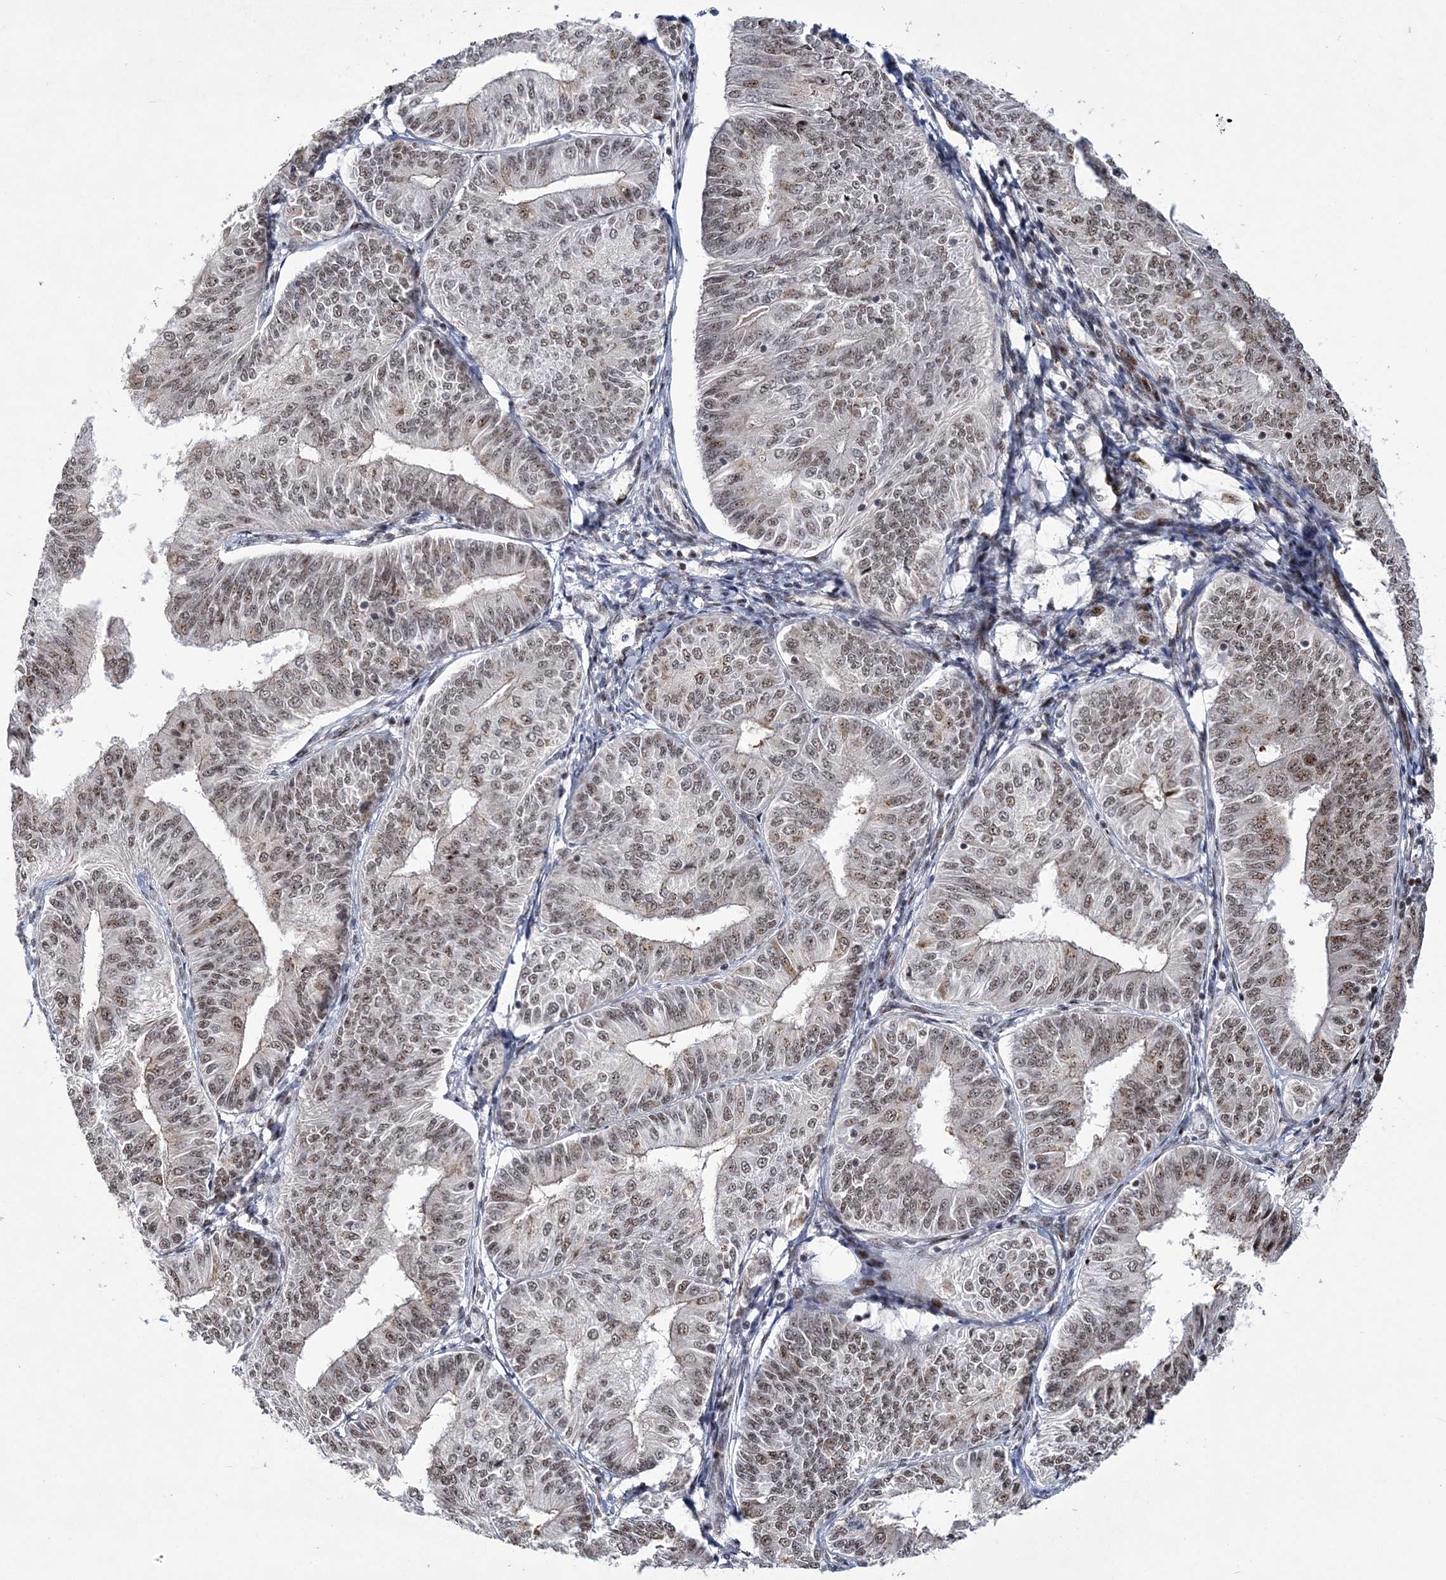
{"staining": {"intensity": "weak", "quantity": "25%-75%", "location": "nuclear"}, "tissue": "endometrial cancer", "cell_type": "Tumor cells", "image_type": "cancer", "snomed": [{"axis": "morphology", "description": "Adenocarcinoma, NOS"}, {"axis": "topography", "description": "Endometrium"}], "caption": "Immunohistochemical staining of human endometrial adenocarcinoma reveals weak nuclear protein expression in approximately 25%-75% of tumor cells.", "gene": "TATDN2", "patient": {"sex": "female", "age": 58}}